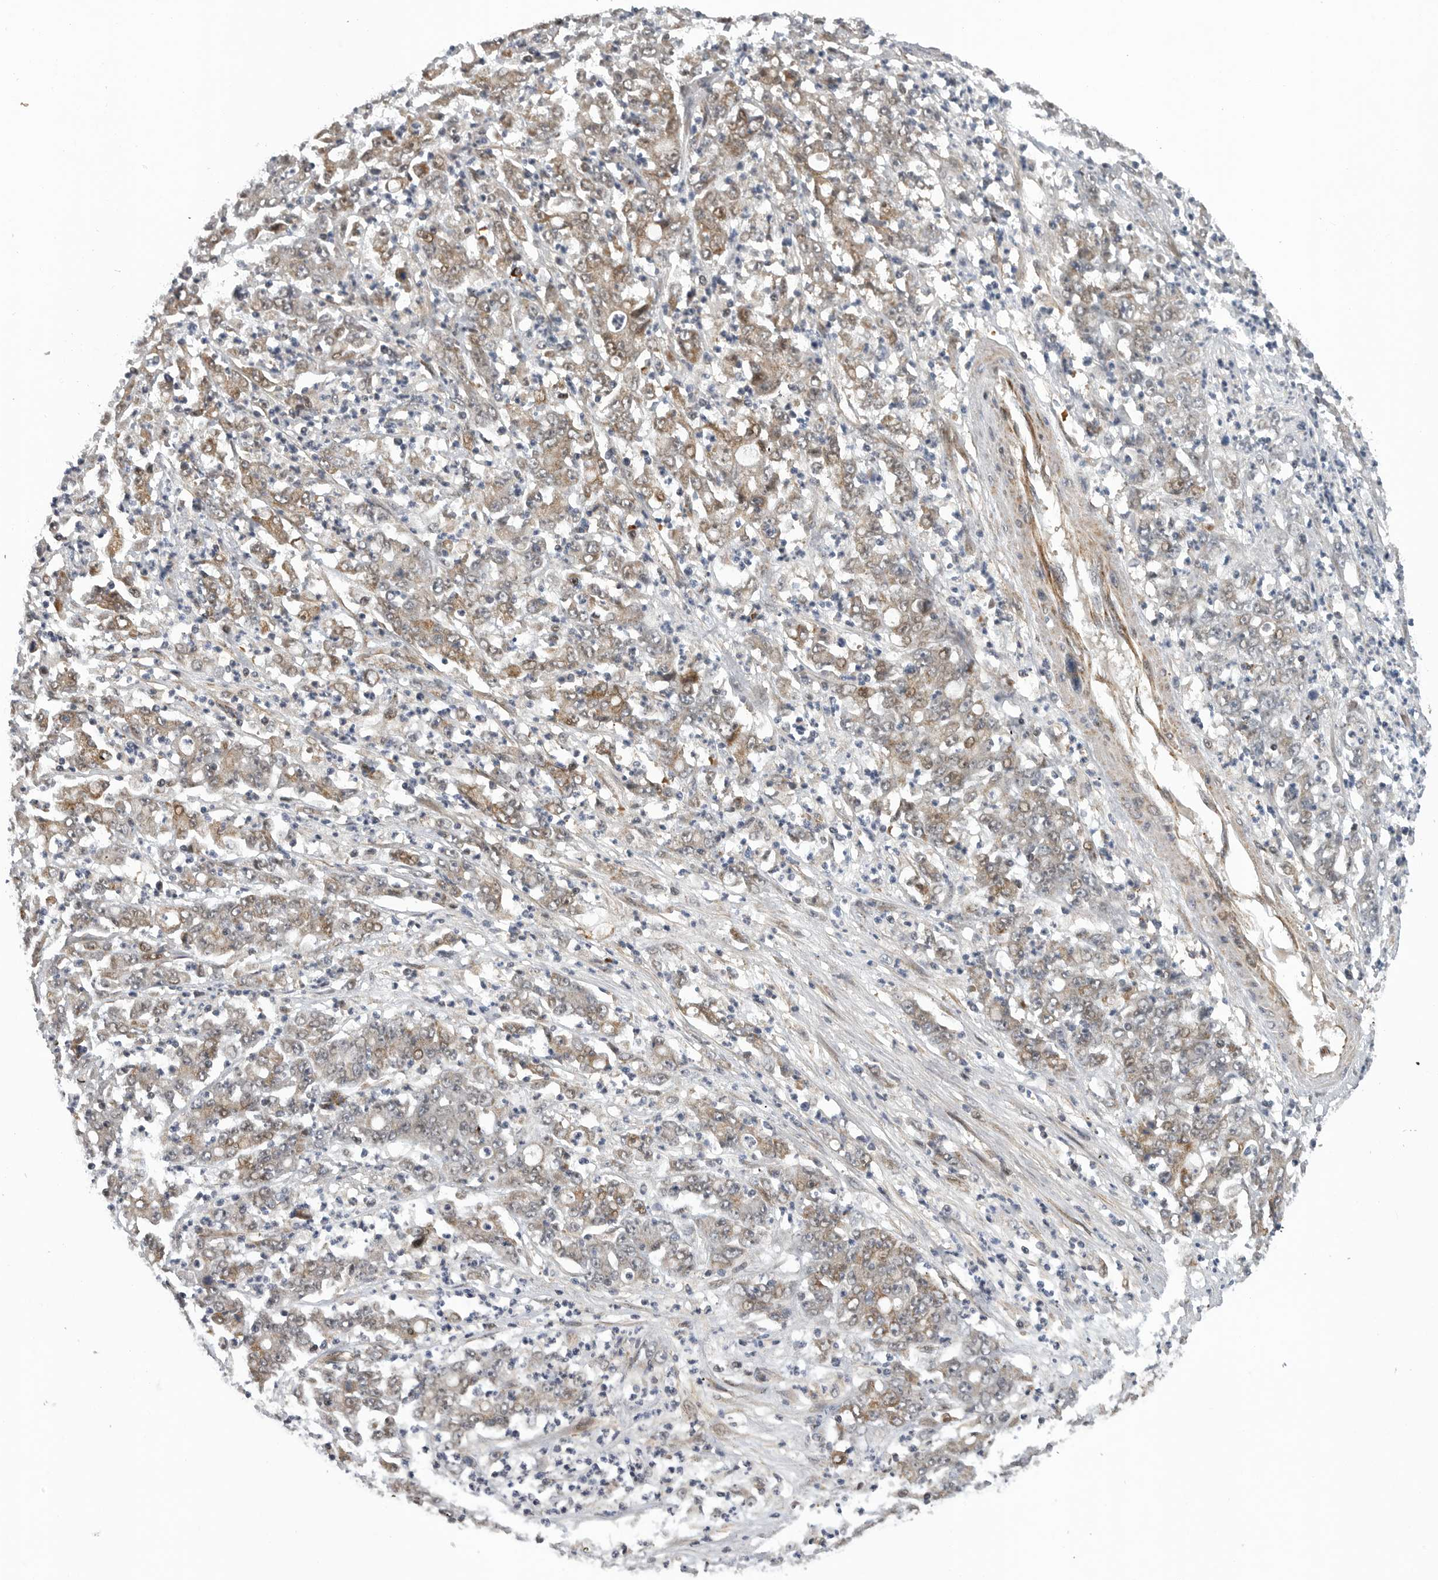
{"staining": {"intensity": "moderate", "quantity": ">75%", "location": "cytoplasmic/membranous"}, "tissue": "stomach cancer", "cell_type": "Tumor cells", "image_type": "cancer", "snomed": [{"axis": "morphology", "description": "Adenocarcinoma, NOS"}, {"axis": "topography", "description": "Stomach, lower"}], "caption": "Stomach adenocarcinoma stained for a protein displays moderate cytoplasmic/membranous positivity in tumor cells.", "gene": "TMPRSS11F", "patient": {"sex": "female", "age": 71}}